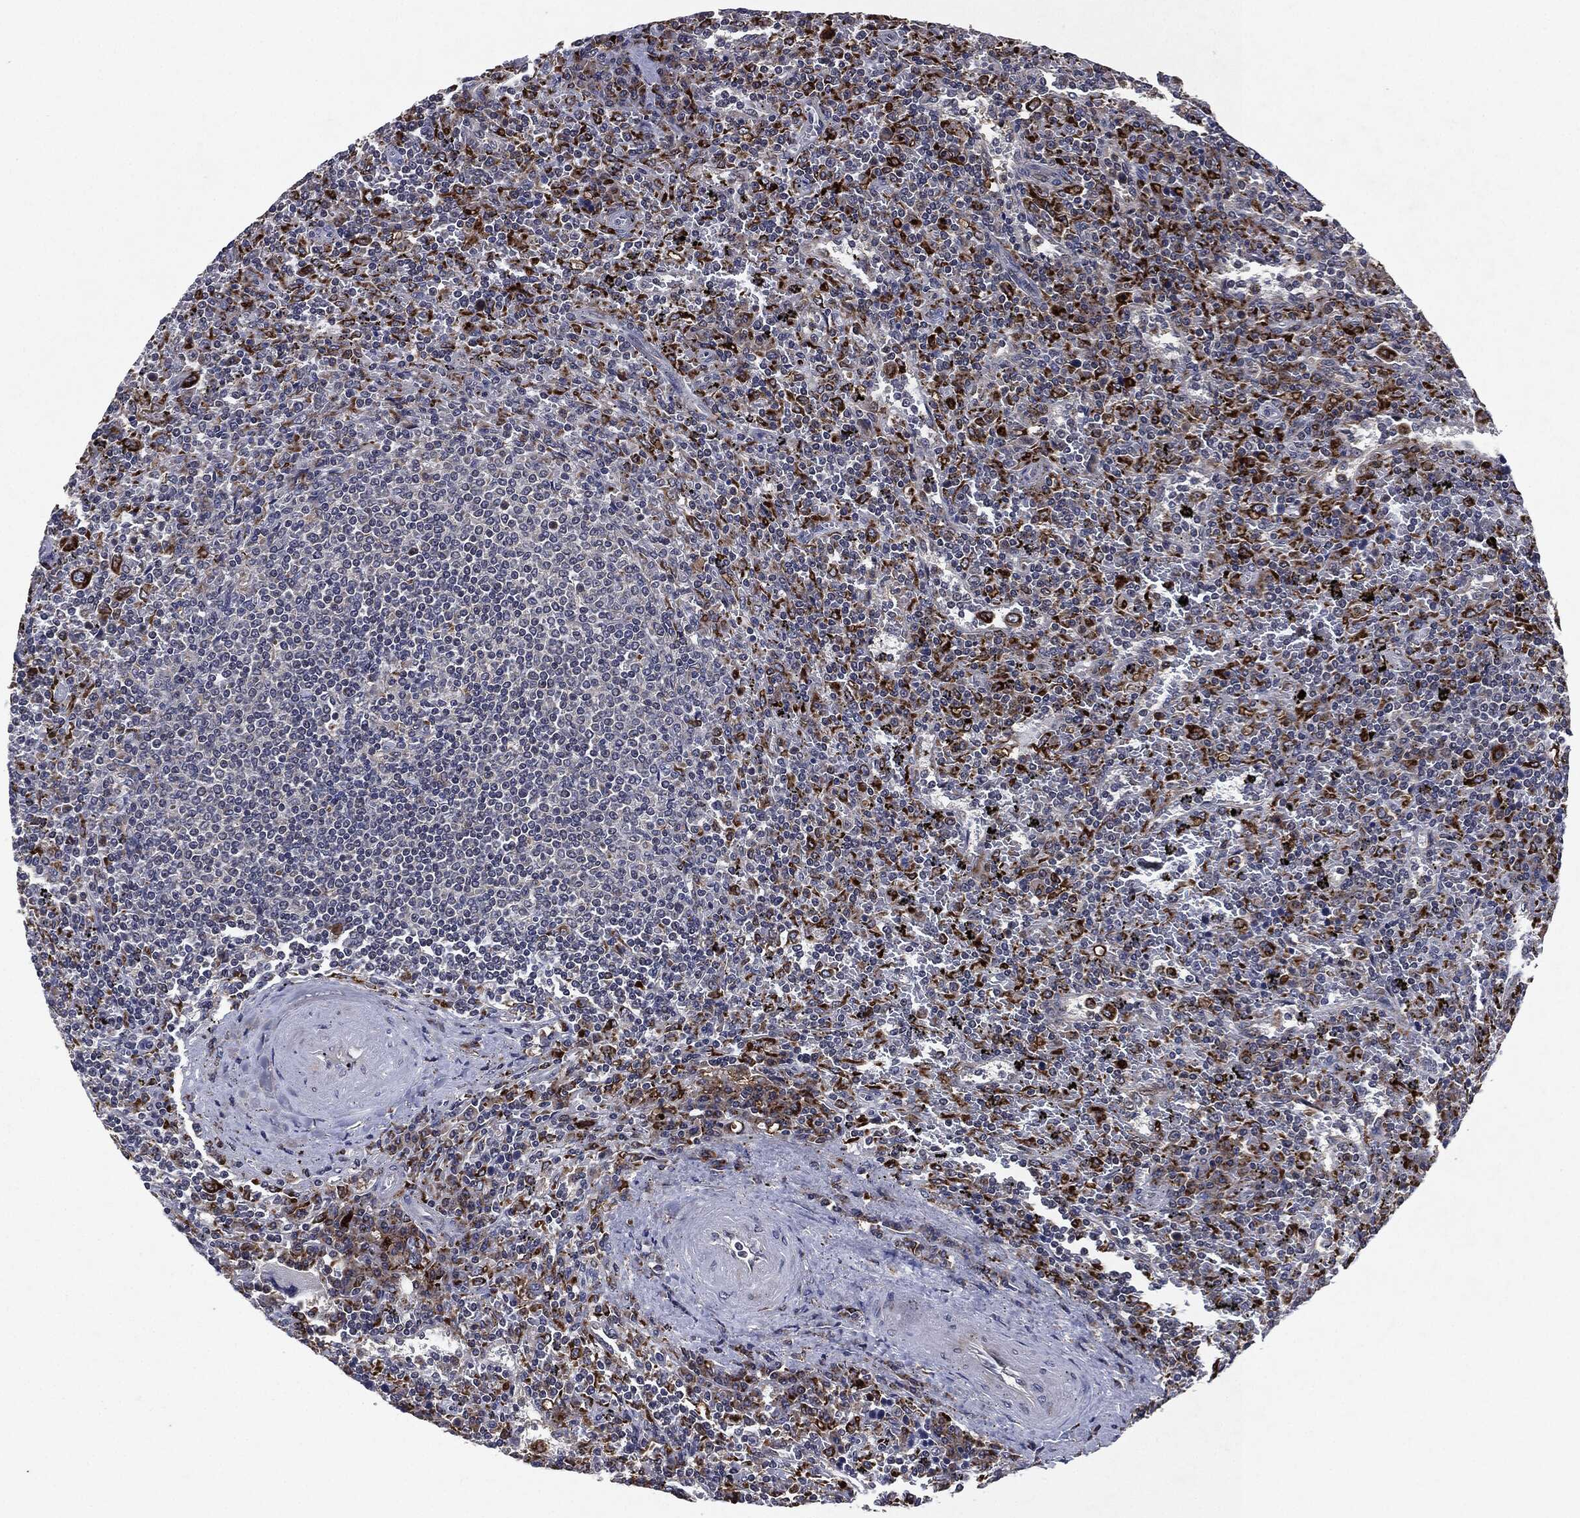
{"staining": {"intensity": "strong", "quantity": "<25%", "location": "cytoplasmic/membranous"}, "tissue": "lymphoma", "cell_type": "Tumor cells", "image_type": "cancer", "snomed": [{"axis": "morphology", "description": "Malignant lymphoma, non-Hodgkin's type, Low grade"}, {"axis": "topography", "description": "Spleen"}], "caption": "Tumor cells exhibit medium levels of strong cytoplasmic/membranous staining in approximately <25% of cells in human lymphoma. (brown staining indicates protein expression, while blue staining denotes nuclei).", "gene": "SLC31A2", "patient": {"sex": "male", "age": 62}}